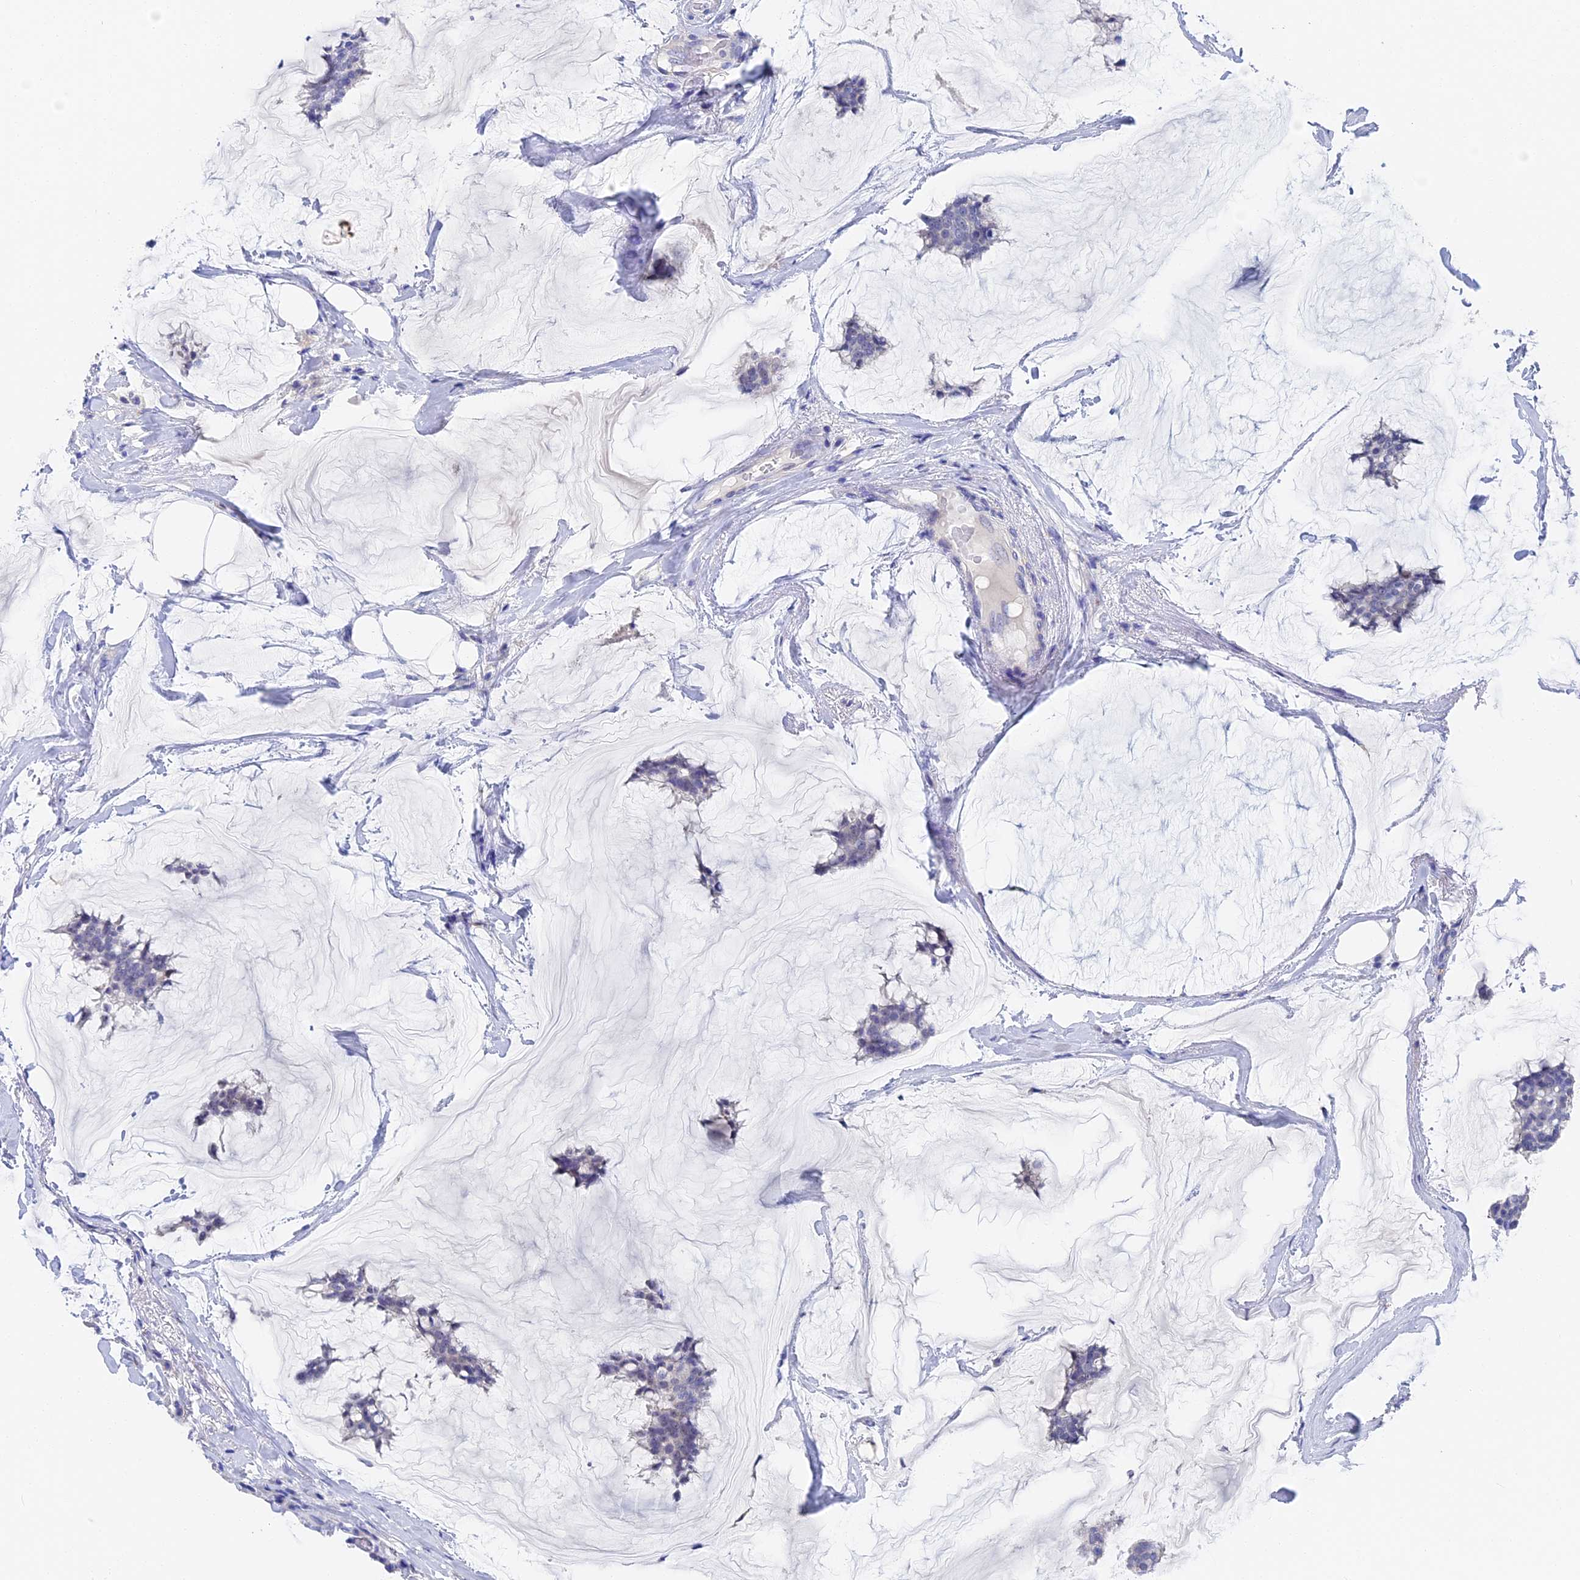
{"staining": {"intensity": "negative", "quantity": "none", "location": "none"}, "tissue": "breast cancer", "cell_type": "Tumor cells", "image_type": "cancer", "snomed": [{"axis": "morphology", "description": "Duct carcinoma"}, {"axis": "topography", "description": "Breast"}], "caption": "This is a histopathology image of IHC staining of breast cancer (intraductal carcinoma), which shows no expression in tumor cells.", "gene": "VPS33B", "patient": {"sex": "female", "age": 93}}